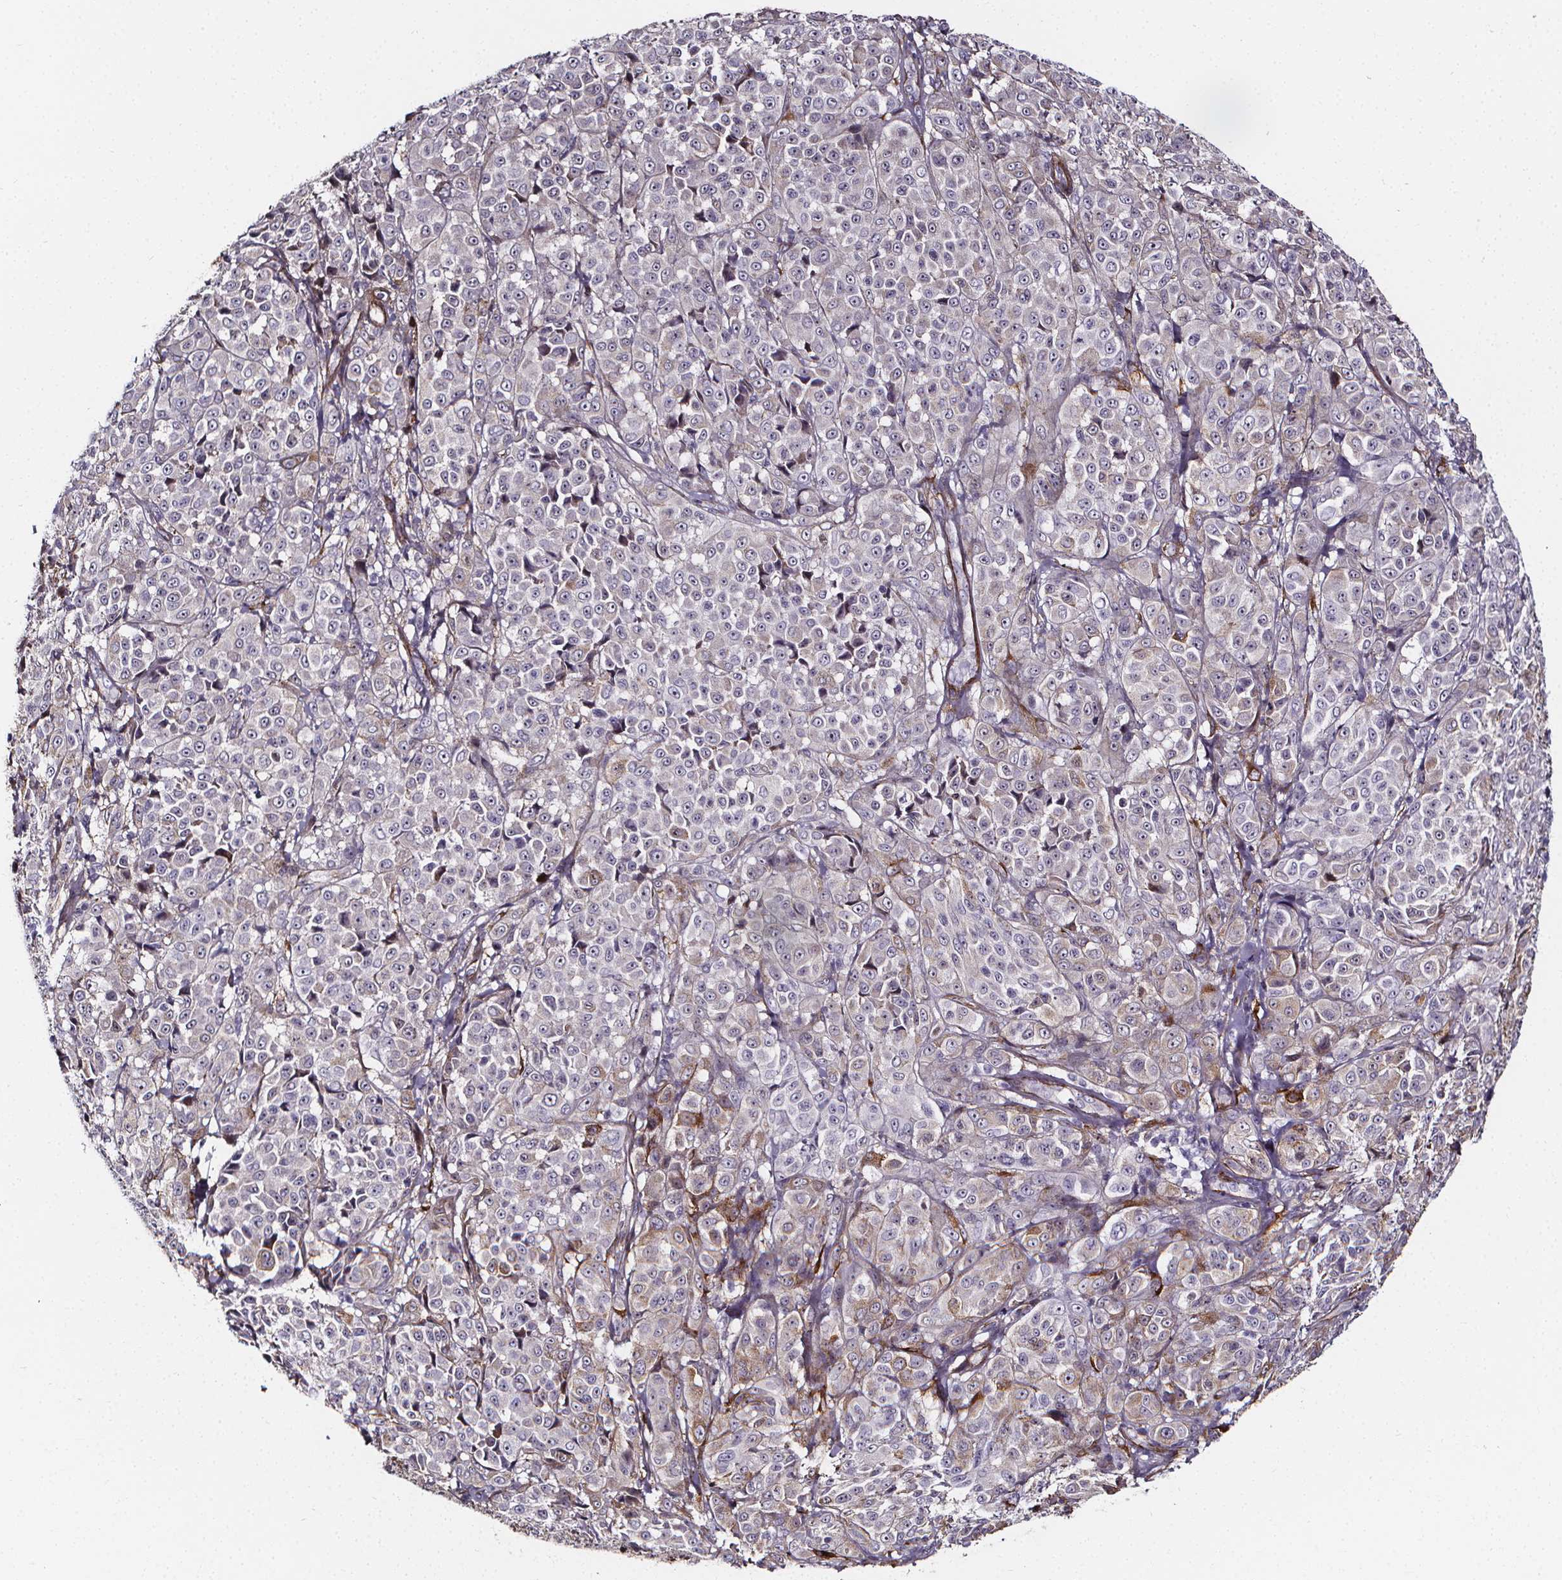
{"staining": {"intensity": "negative", "quantity": "none", "location": "none"}, "tissue": "melanoma", "cell_type": "Tumor cells", "image_type": "cancer", "snomed": [{"axis": "morphology", "description": "Malignant melanoma, NOS"}, {"axis": "topography", "description": "Skin"}], "caption": "IHC micrograph of neoplastic tissue: human melanoma stained with DAB shows no significant protein positivity in tumor cells.", "gene": "AEBP1", "patient": {"sex": "male", "age": 89}}